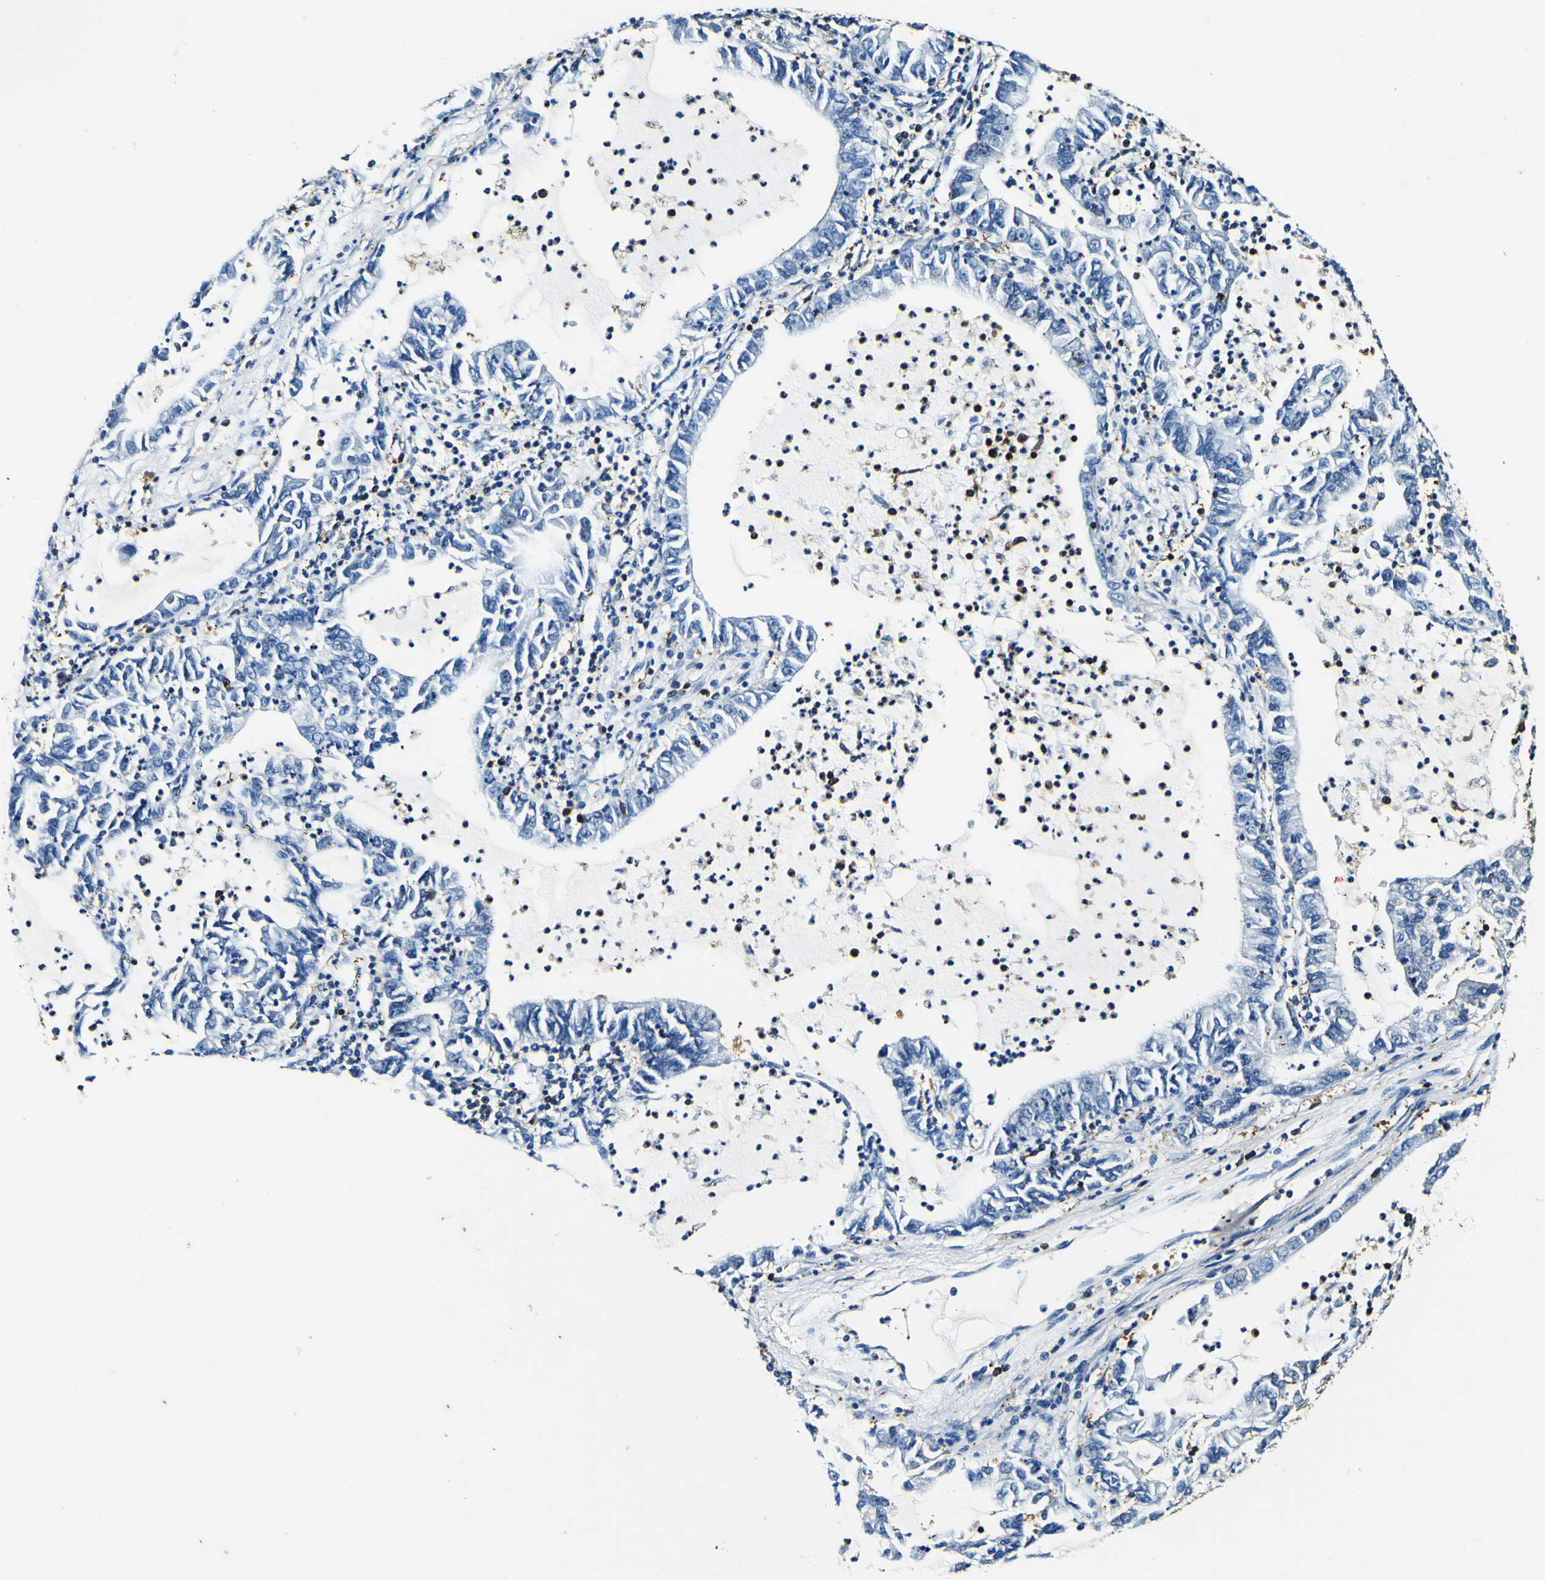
{"staining": {"intensity": "negative", "quantity": "none", "location": "none"}, "tissue": "lung cancer", "cell_type": "Tumor cells", "image_type": "cancer", "snomed": [{"axis": "morphology", "description": "Adenocarcinoma, NOS"}, {"axis": "topography", "description": "Lung"}], "caption": "A high-resolution histopathology image shows immunohistochemistry staining of lung adenocarcinoma, which displays no significant expression in tumor cells.", "gene": "RHOT2", "patient": {"sex": "female", "age": 51}}